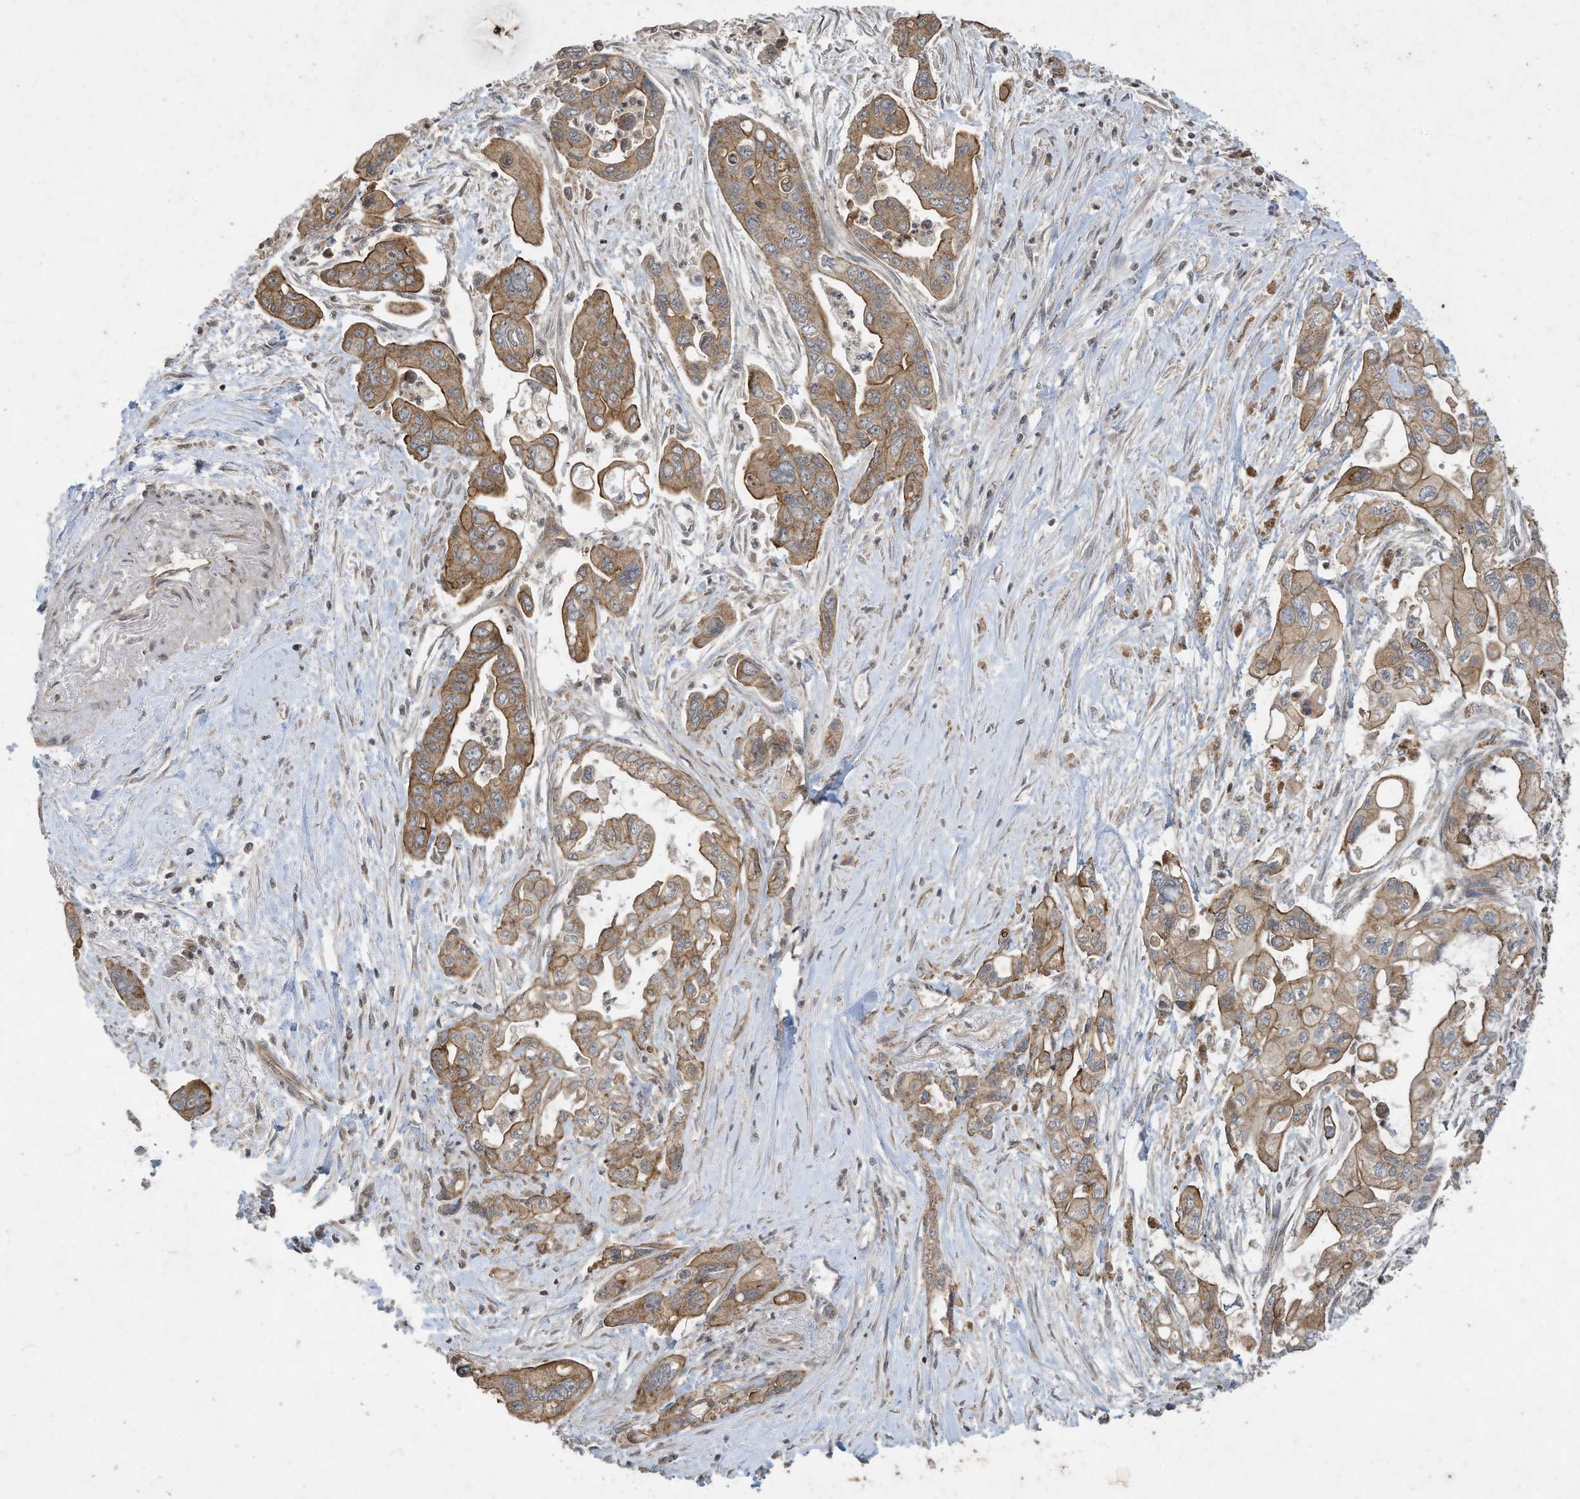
{"staining": {"intensity": "moderate", "quantity": ">75%", "location": "cytoplasmic/membranous"}, "tissue": "pancreatic cancer", "cell_type": "Tumor cells", "image_type": "cancer", "snomed": [{"axis": "morphology", "description": "Adenocarcinoma, NOS"}, {"axis": "topography", "description": "Pancreas"}], "caption": "Moderate cytoplasmic/membranous staining is appreciated in about >75% of tumor cells in adenocarcinoma (pancreatic).", "gene": "MATN2", "patient": {"sex": "male", "age": 70}}